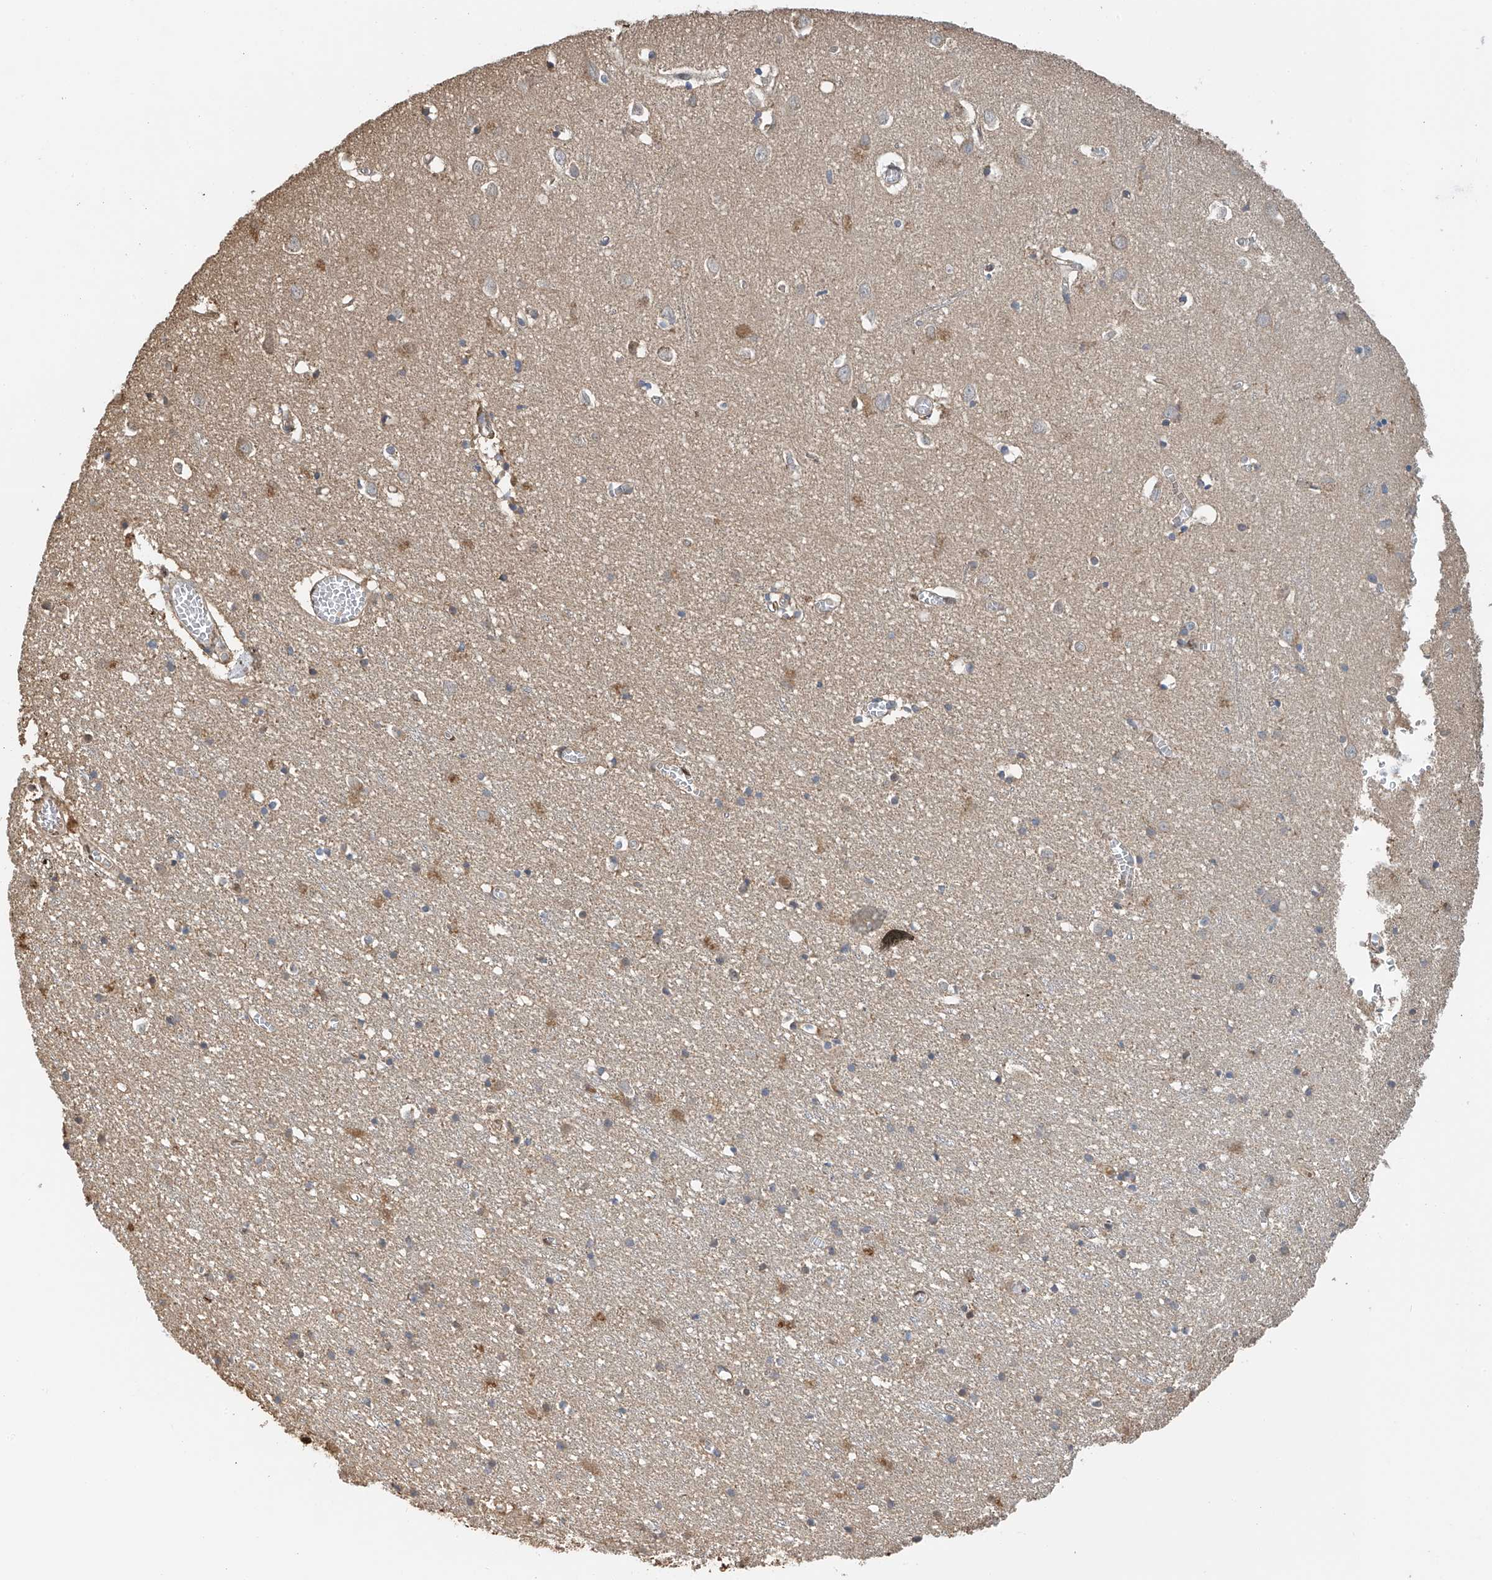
{"staining": {"intensity": "moderate", "quantity": ">75%", "location": "cytoplasmic/membranous"}, "tissue": "cerebral cortex", "cell_type": "Endothelial cells", "image_type": "normal", "snomed": [{"axis": "morphology", "description": "Normal tissue, NOS"}, {"axis": "topography", "description": "Cerebral cortex"}], "caption": "Endothelial cells display medium levels of moderate cytoplasmic/membranous positivity in approximately >75% of cells in normal cerebral cortex.", "gene": "PMM1", "patient": {"sex": "female", "age": 64}}